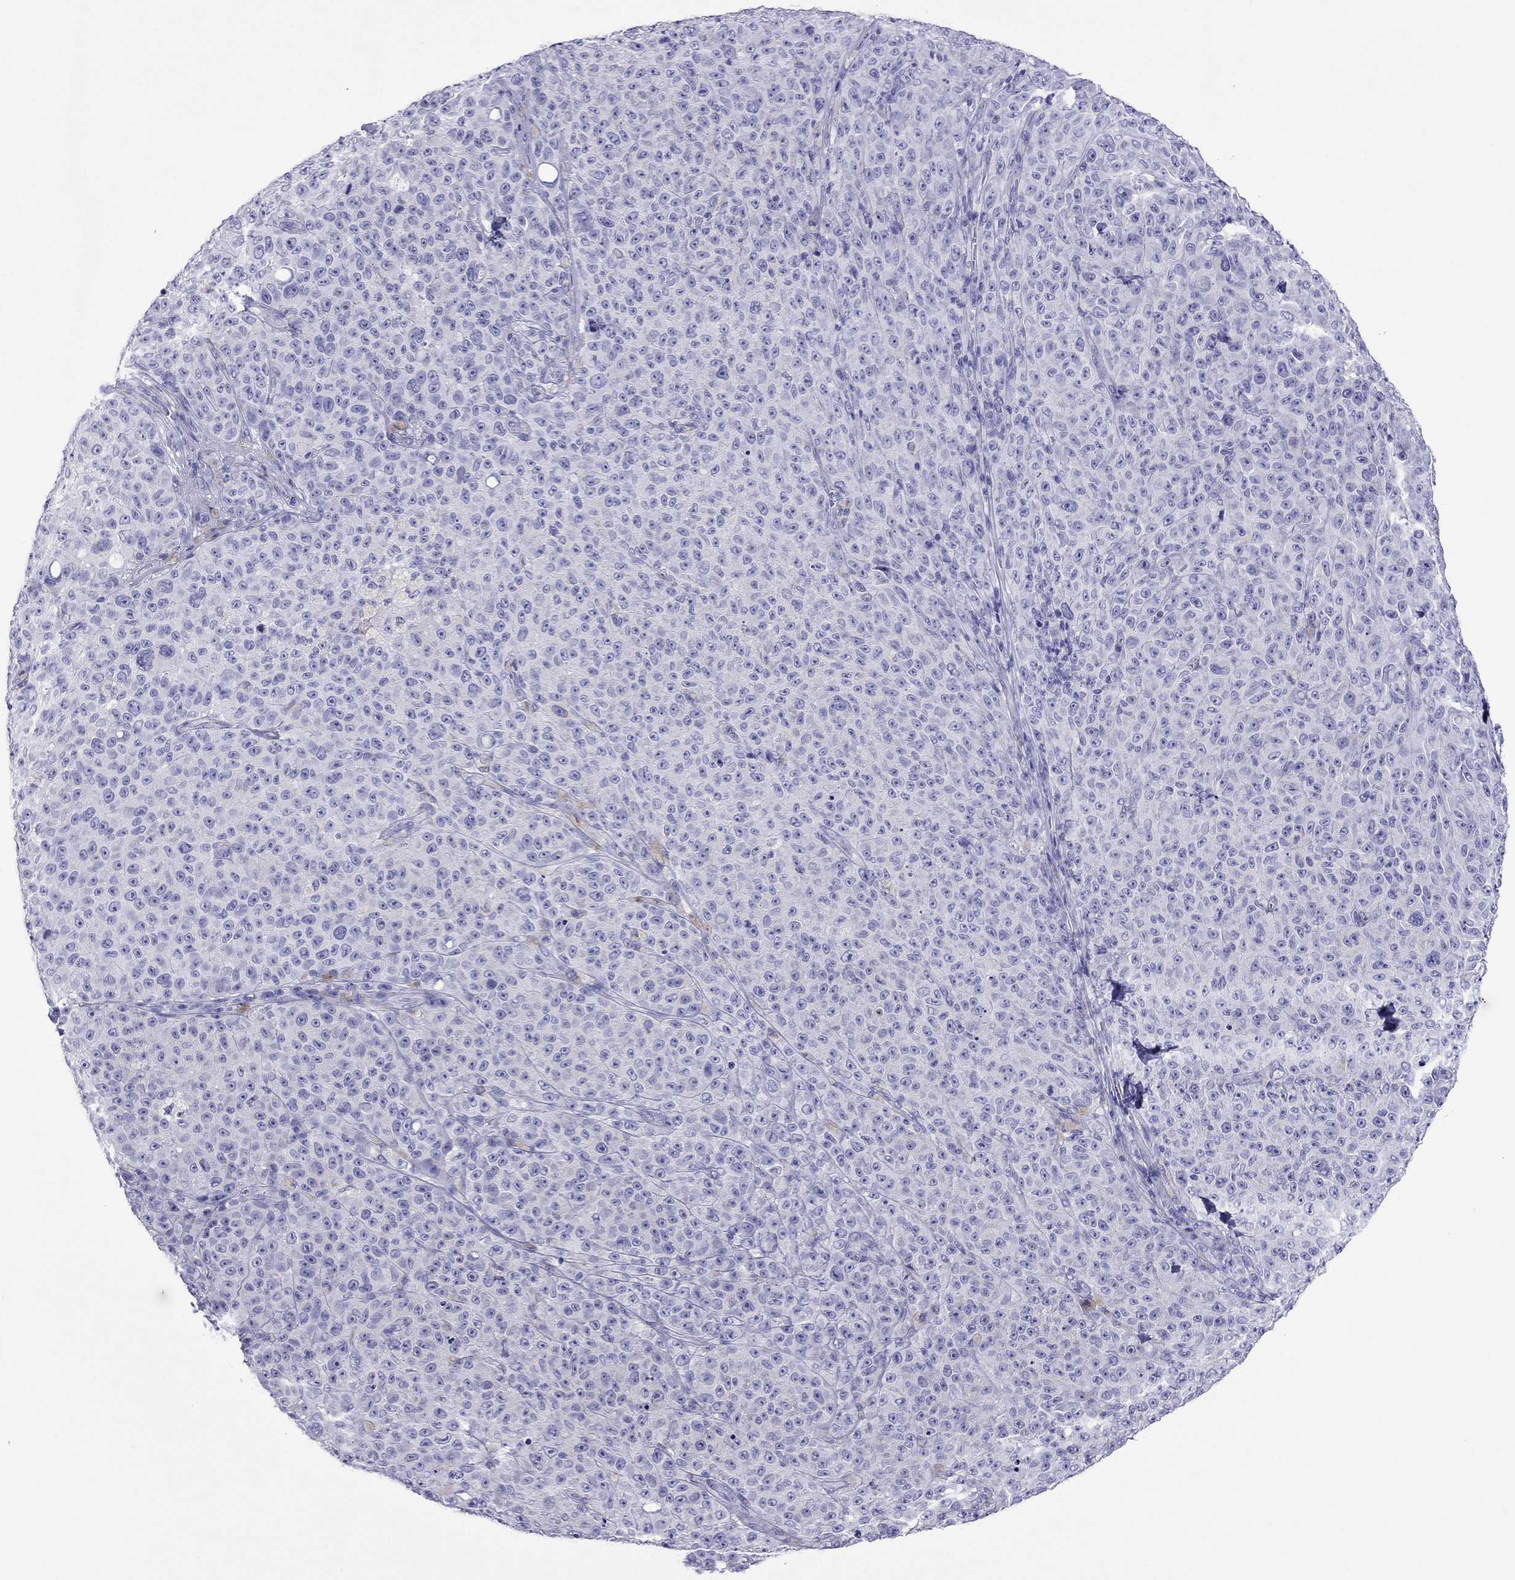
{"staining": {"intensity": "negative", "quantity": "none", "location": "none"}, "tissue": "melanoma", "cell_type": "Tumor cells", "image_type": "cancer", "snomed": [{"axis": "morphology", "description": "Malignant melanoma, NOS"}, {"axis": "topography", "description": "Skin"}], "caption": "An IHC micrograph of malignant melanoma is shown. There is no staining in tumor cells of malignant melanoma. (Brightfield microscopy of DAB IHC at high magnification).", "gene": "PCDHA6", "patient": {"sex": "female", "age": 82}}